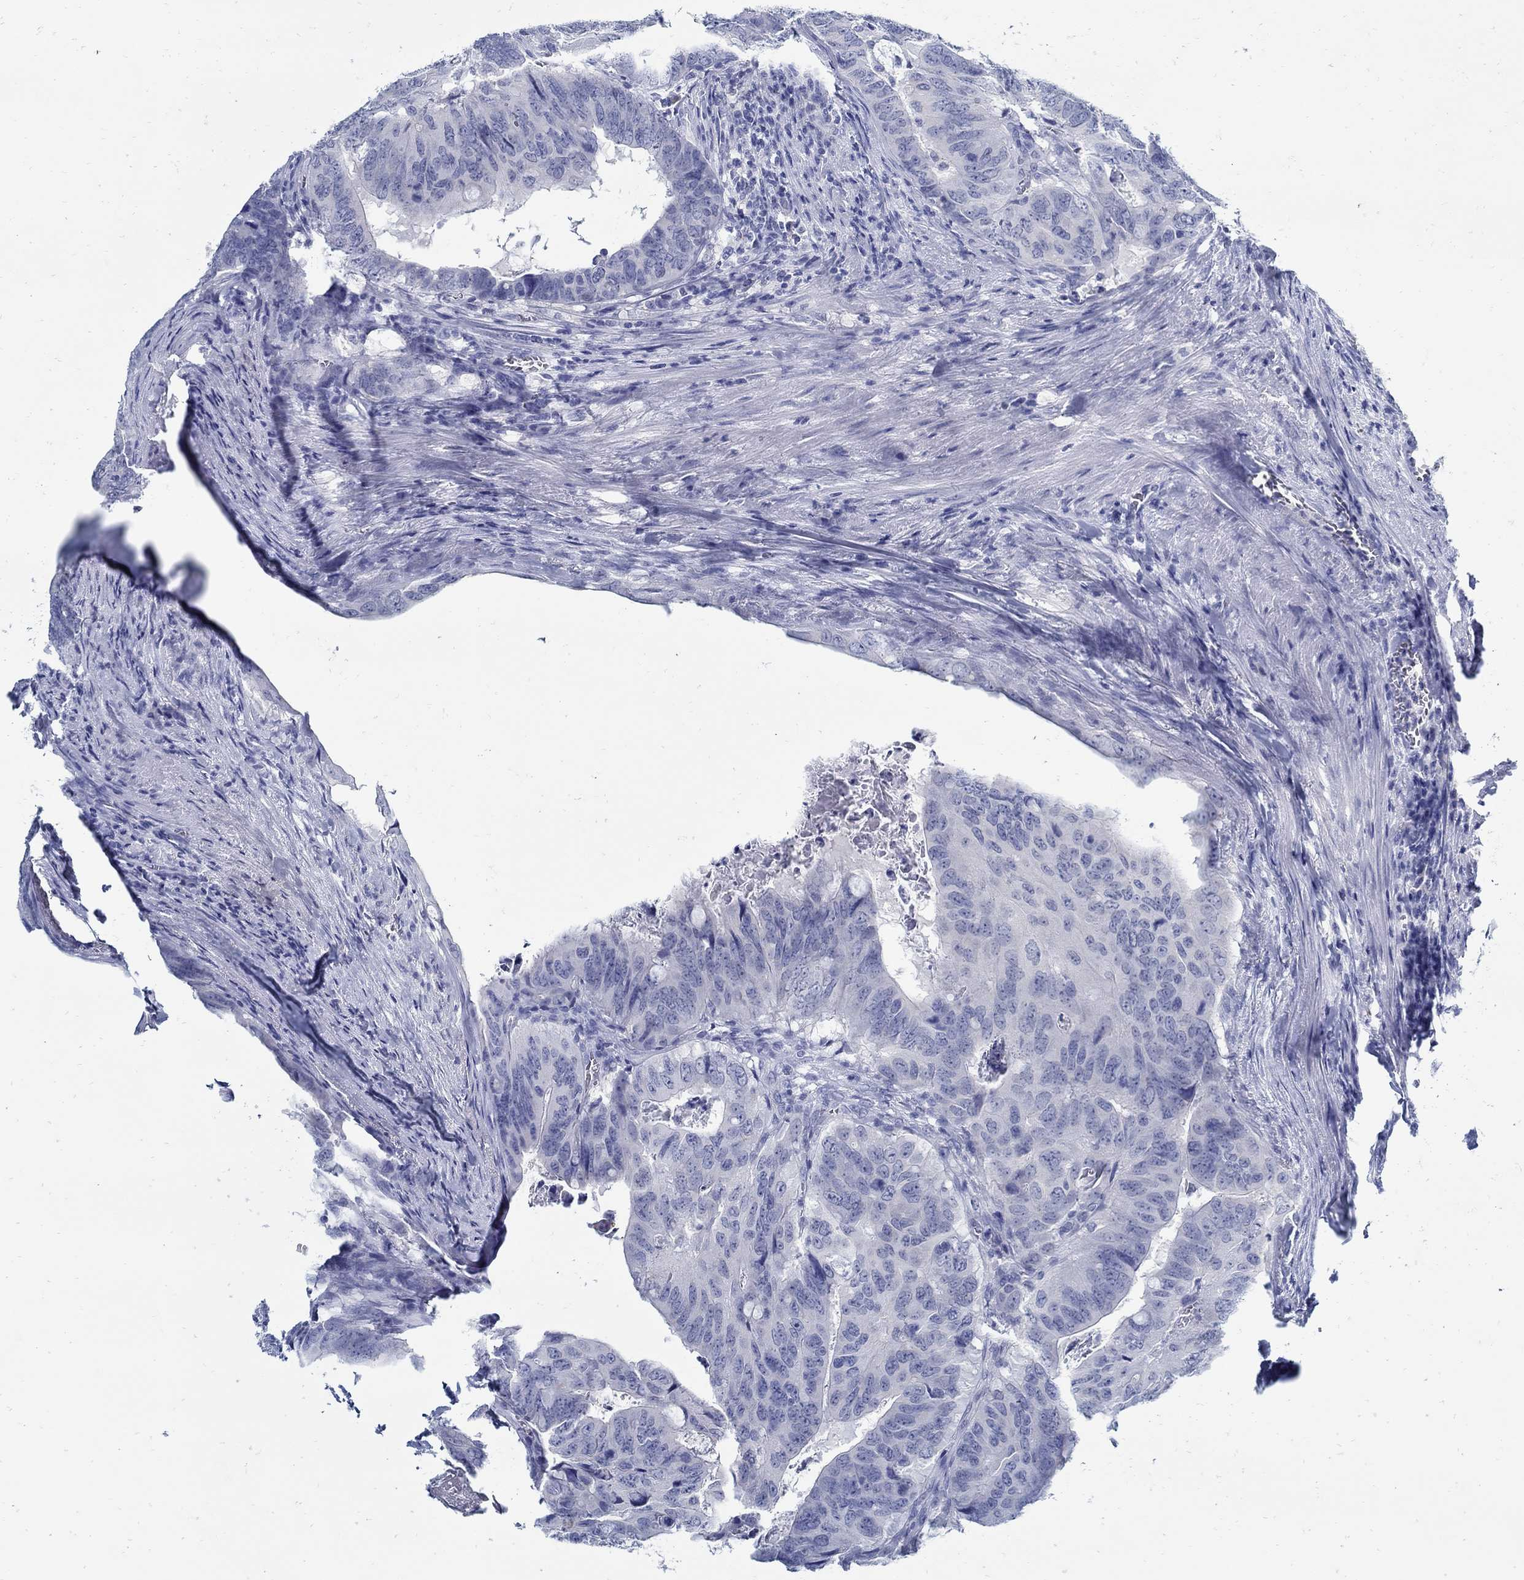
{"staining": {"intensity": "negative", "quantity": "none", "location": "none"}, "tissue": "colorectal cancer", "cell_type": "Tumor cells", "image_type": "cancer", "snomed": [{"axis": "morphology", "description": "Adenocarcinoma, NOS"}, {"axis": "topography", "description": "Colon"}], "caption": "Image shows no protein staining in tumor cells of colorectal cancer tissue.", "gene": "PAX9", "patient": {"sex": "male", "age": 79}}